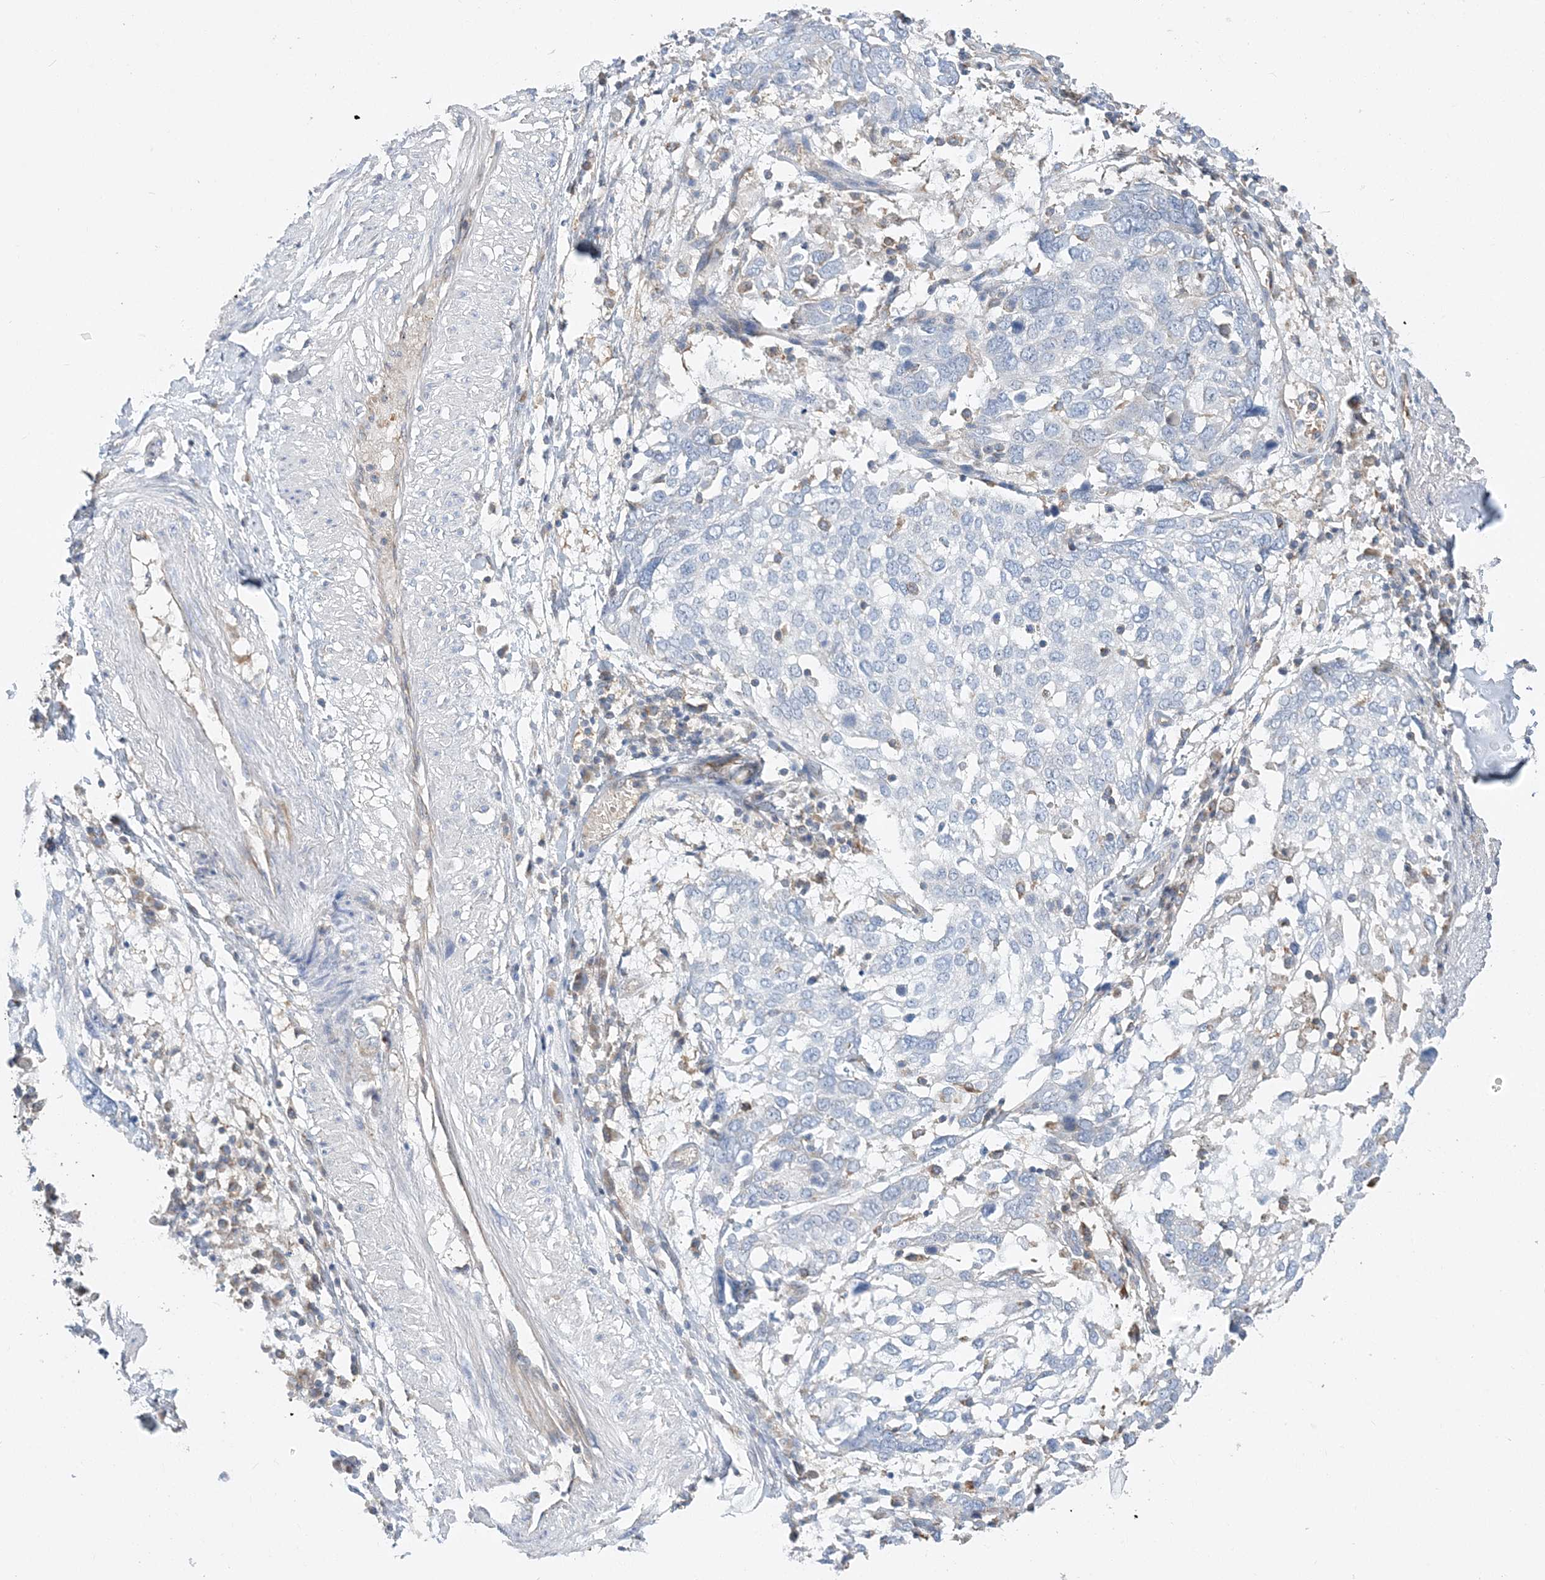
{"staining": {"intensity": "negative", "quantity": "none", "location": "none"}, "tissue": "lung cancer", "cell_type": "Tumor cells", "image_type": "cancer", "snomed": [{"axis": "morphology", "description": "Squamous cell carcinoma, NOS"}, {"axis": "topography", "description": "Lung"}], "caption": "Photomicrograph shows no protein positivity in tumor cells of lung cancer tissue.", "gene": "FAM114A2", "patient": {"sex": "male", "age": 65}}